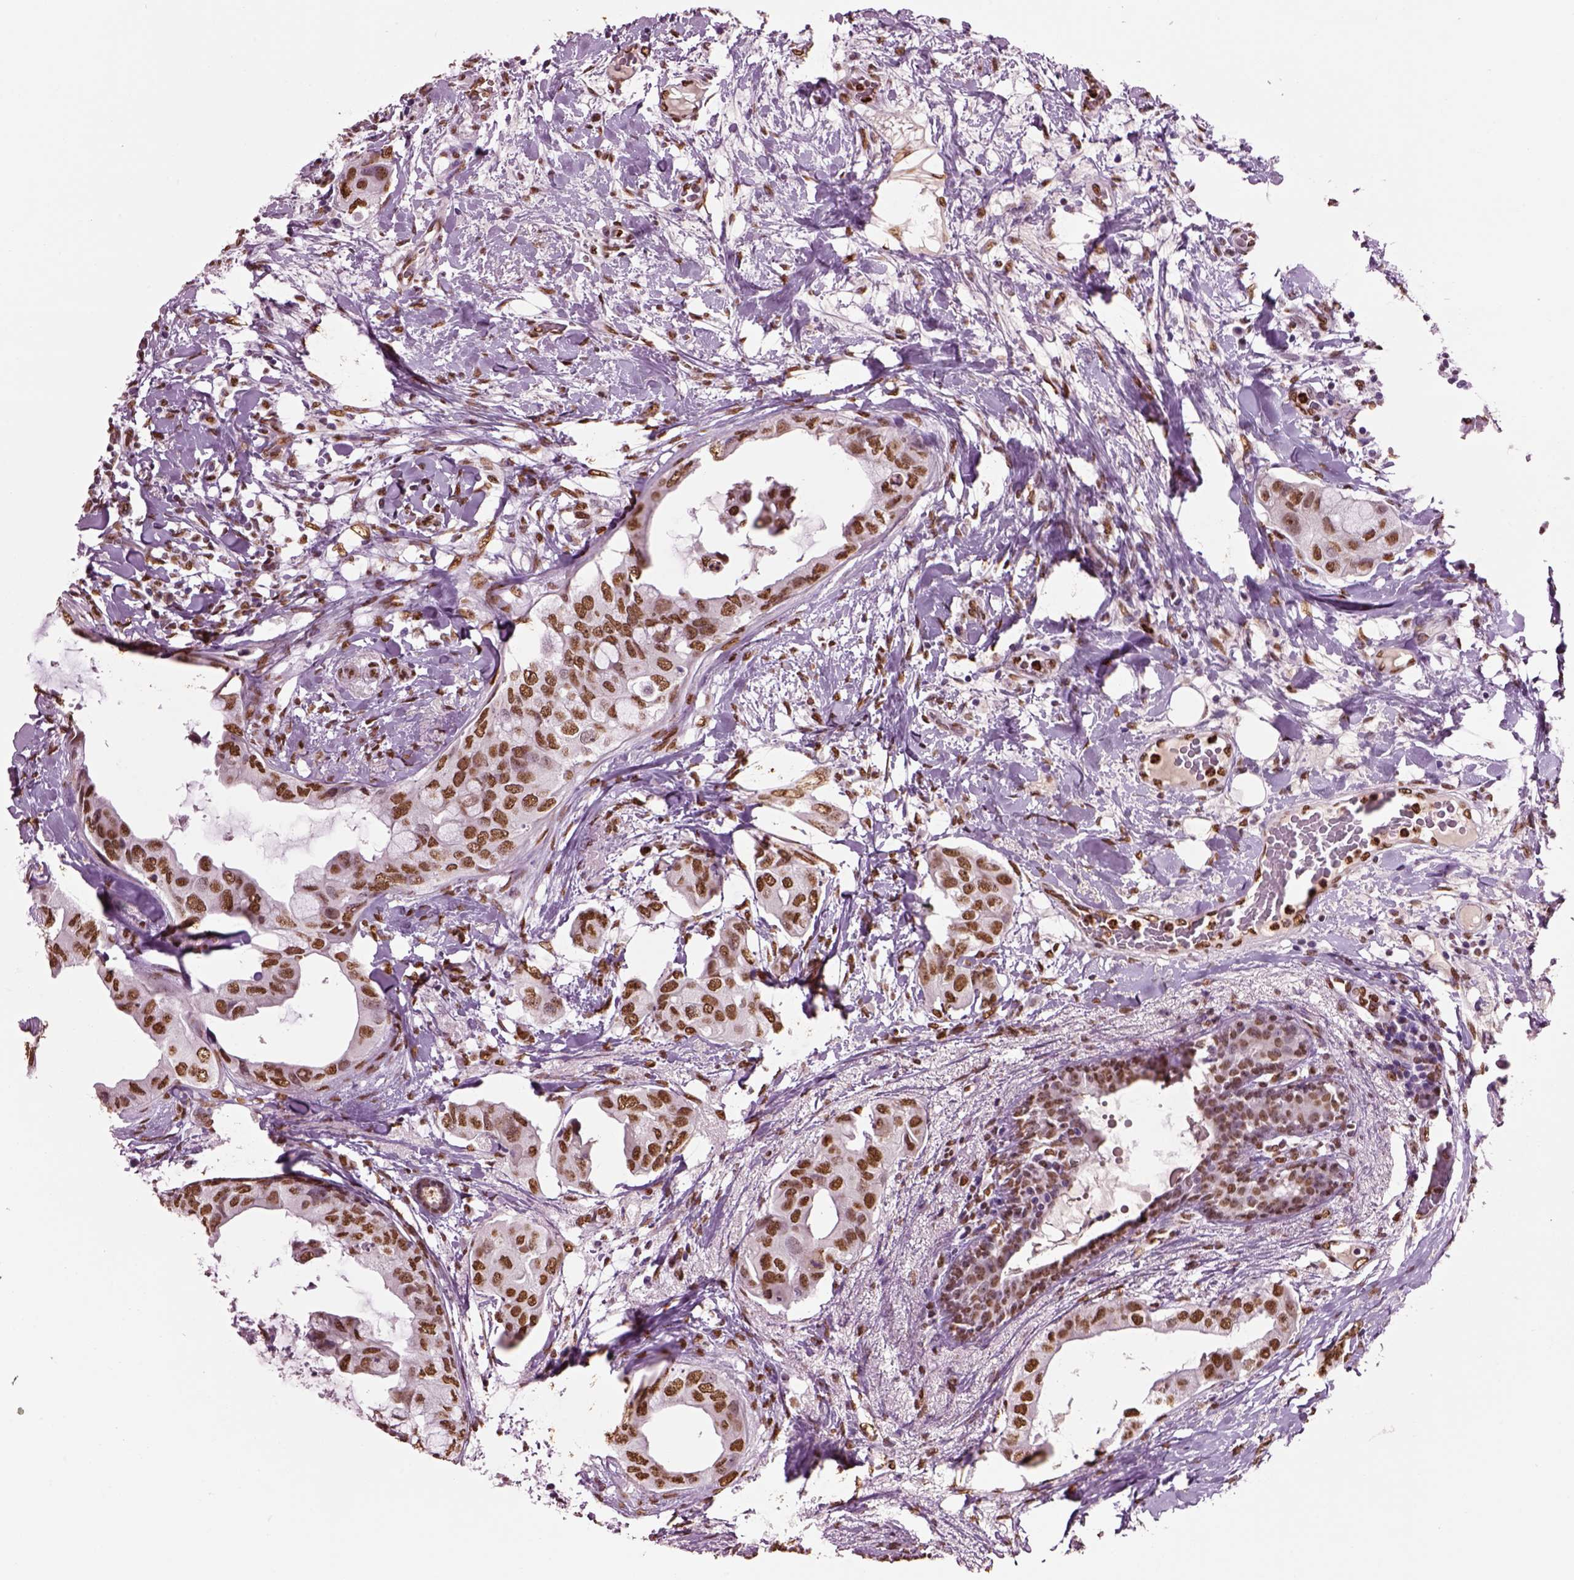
{"staining": {"intensity": "moderate", "quantity": ">75%", "location": "nuclear"}, "tissue": "breast cancer", "cell_type": "Tumor cells", "image_type": "cancer", "snomed": [{"axis": "morphology", "description": "Normal tissue, NOS"}, {"axis": "morphology", "description": "Duct carcinoma"}, {"axis": "topography", "description": "Breast"}], "caption": "Immunohistochemical staining of intraductal carcinoma (breast) demonstrates medium levels of moderate nuclear positivity in approximately >75% of tumor cells. (Brightfield microscopy of DAB IHC at high magnification).", "gene": "DDX3X", "patient": {"sex": "female", "age": 40}}